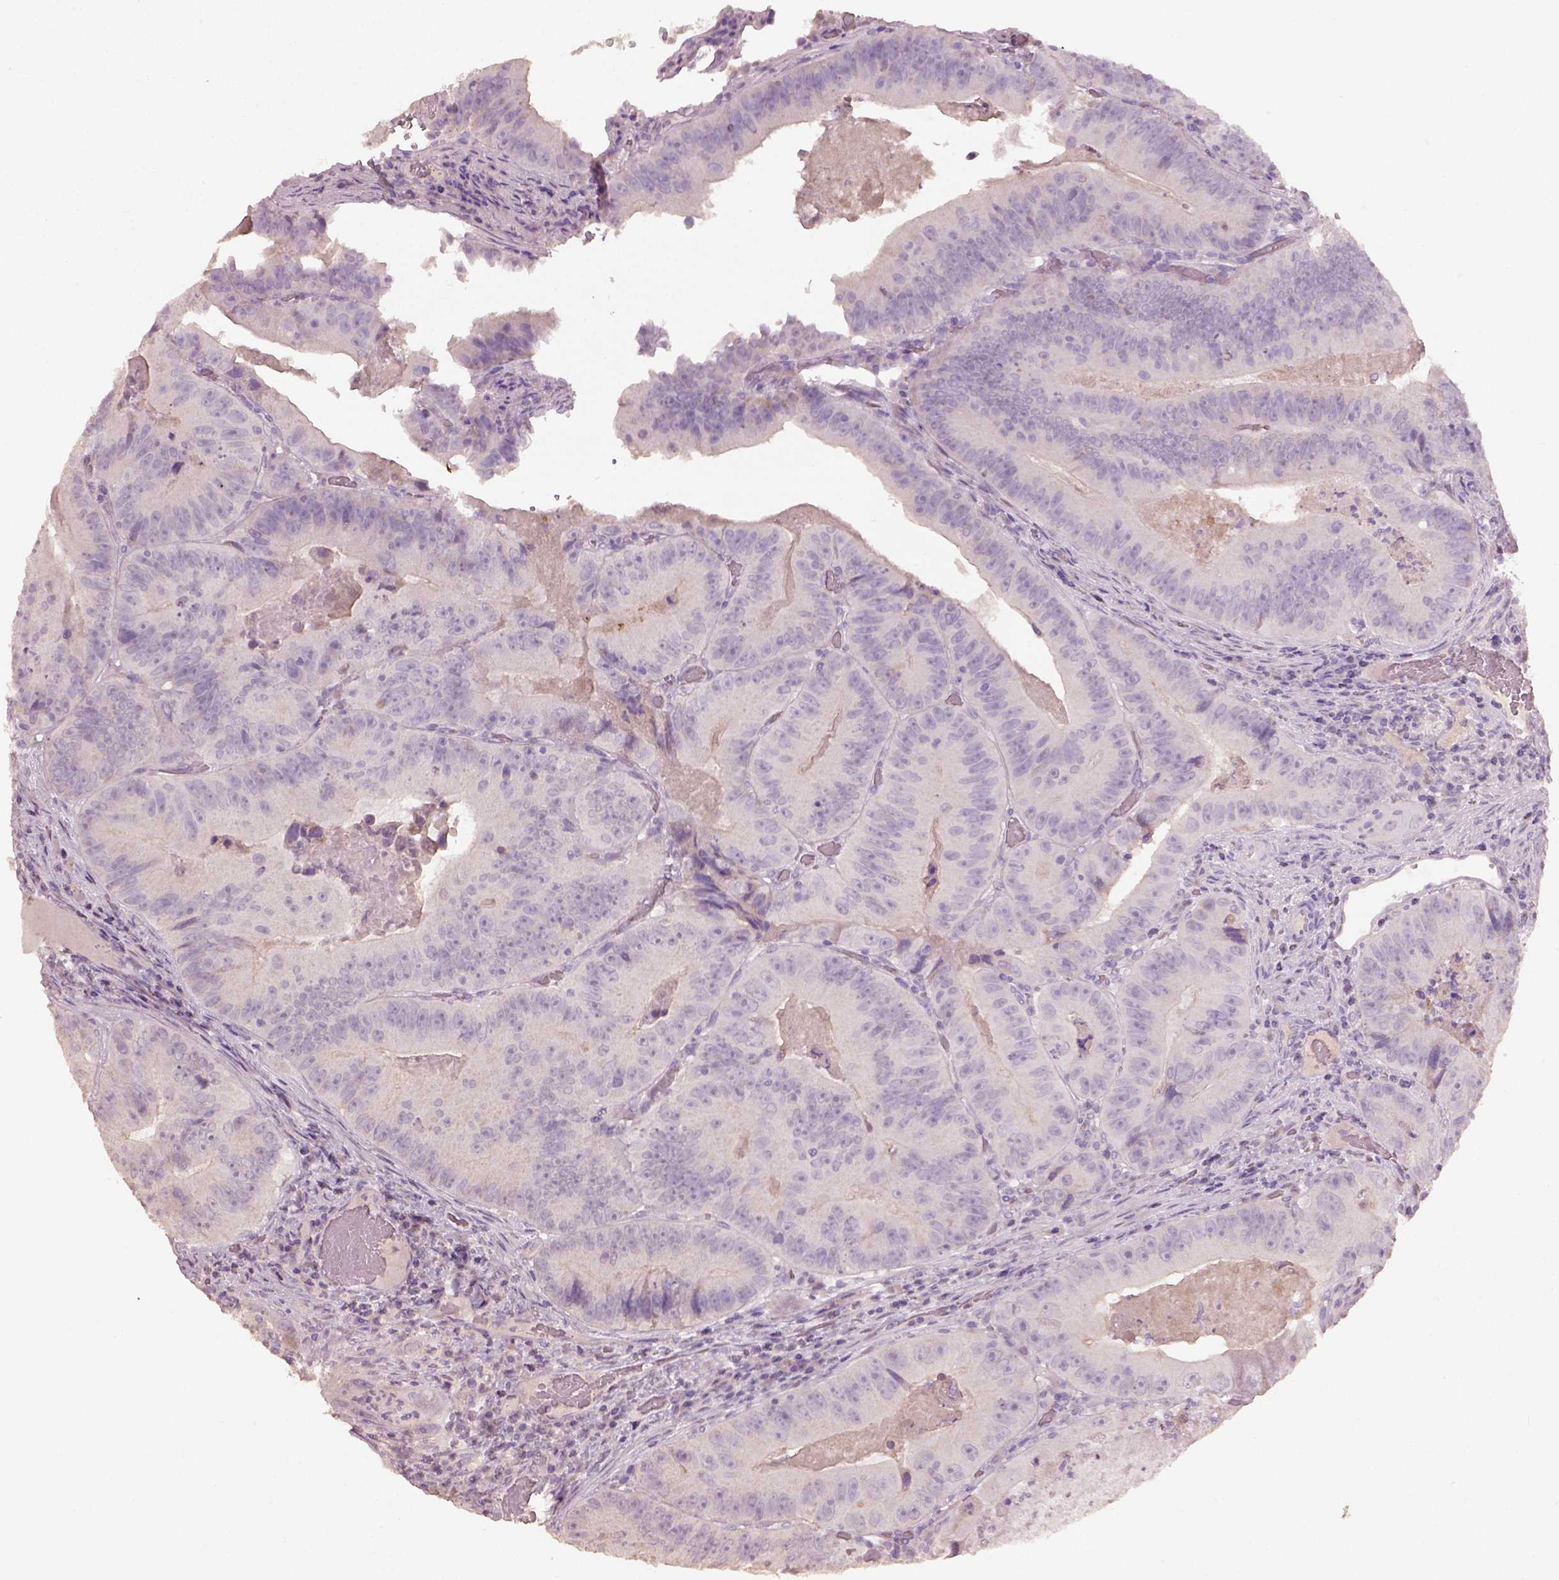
{"staining": {"intensity": "negative", "quantity": "none", "location": "none"}, "tissue": "colorectal cancer", "cell_type": "Tumor cells", "image_type": "cancer", "snomed": [{"axis": "morphology", "description": "Adenocarcinoma, NOS"}, {"axis": "topography", "description": "Colon"}], "caption": "Immunohistochemical staining of human colorectal adenocarcinoma reveals no significant staining in tumor cells. Brightfield microscopy of immunohistochemistry stained with DAB (brown) and hematoxylin (blue), captured at high magnification.", "gene": "KCNIP3", "patient": {"sex": "female", "age": 86}}